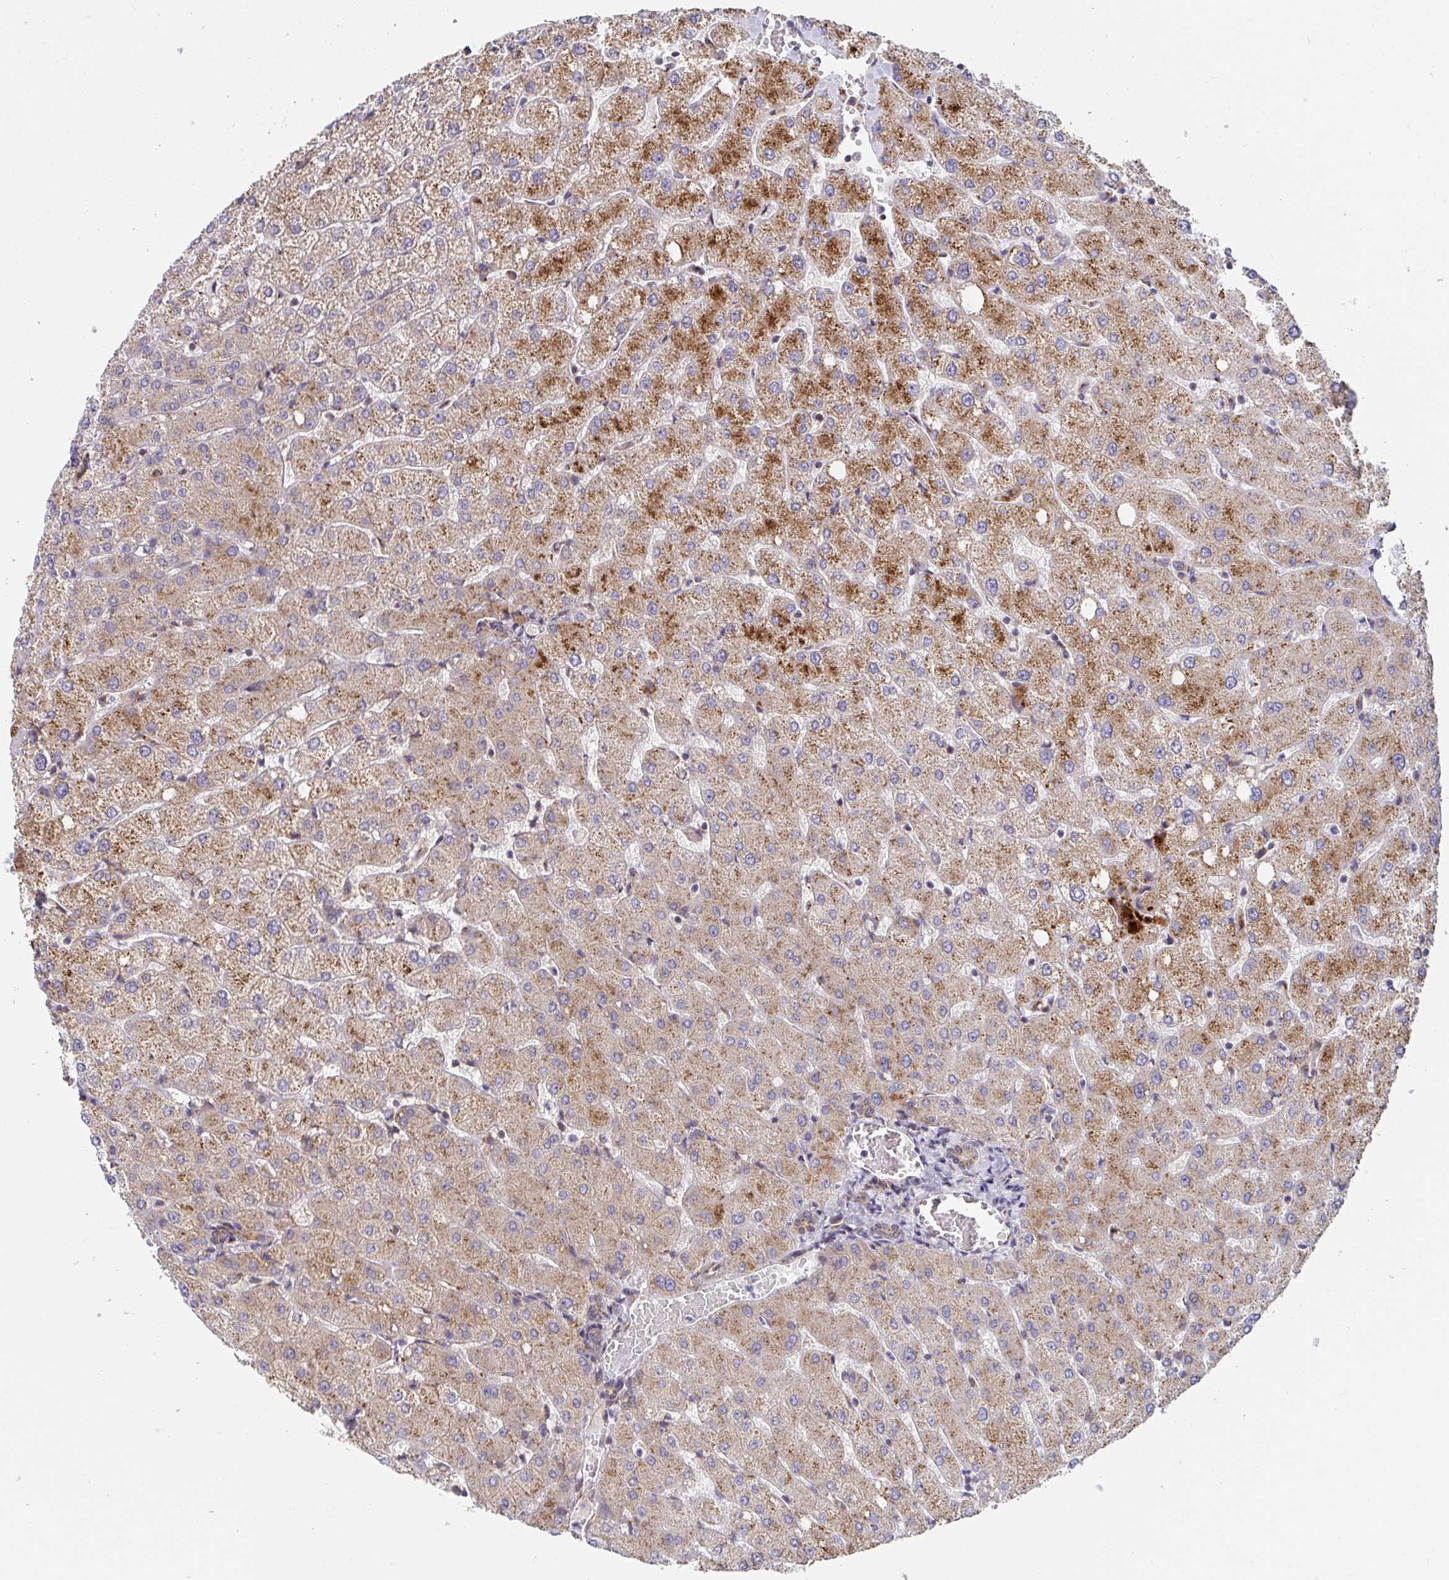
{"staining": {"intensity": "weak", "quantity": ">75%", "location": "cytoplasmic/membranous"}, "tissue": "liver", "cell_type": "Cholangiocytes", "image_type": "normal", "snomed": [{"axis": "morphology", "description": "Normal tissue, NOS"}, {"axis": "topography", "description": "Liver"}], "caption": "Liver stained with a brown dye shows weak cytoplasmic/membranous positive positivity in about >75% of cholangiocytes.", "gene": "ATP5MJ", "patient": {"sex": "female", "age": 54}}